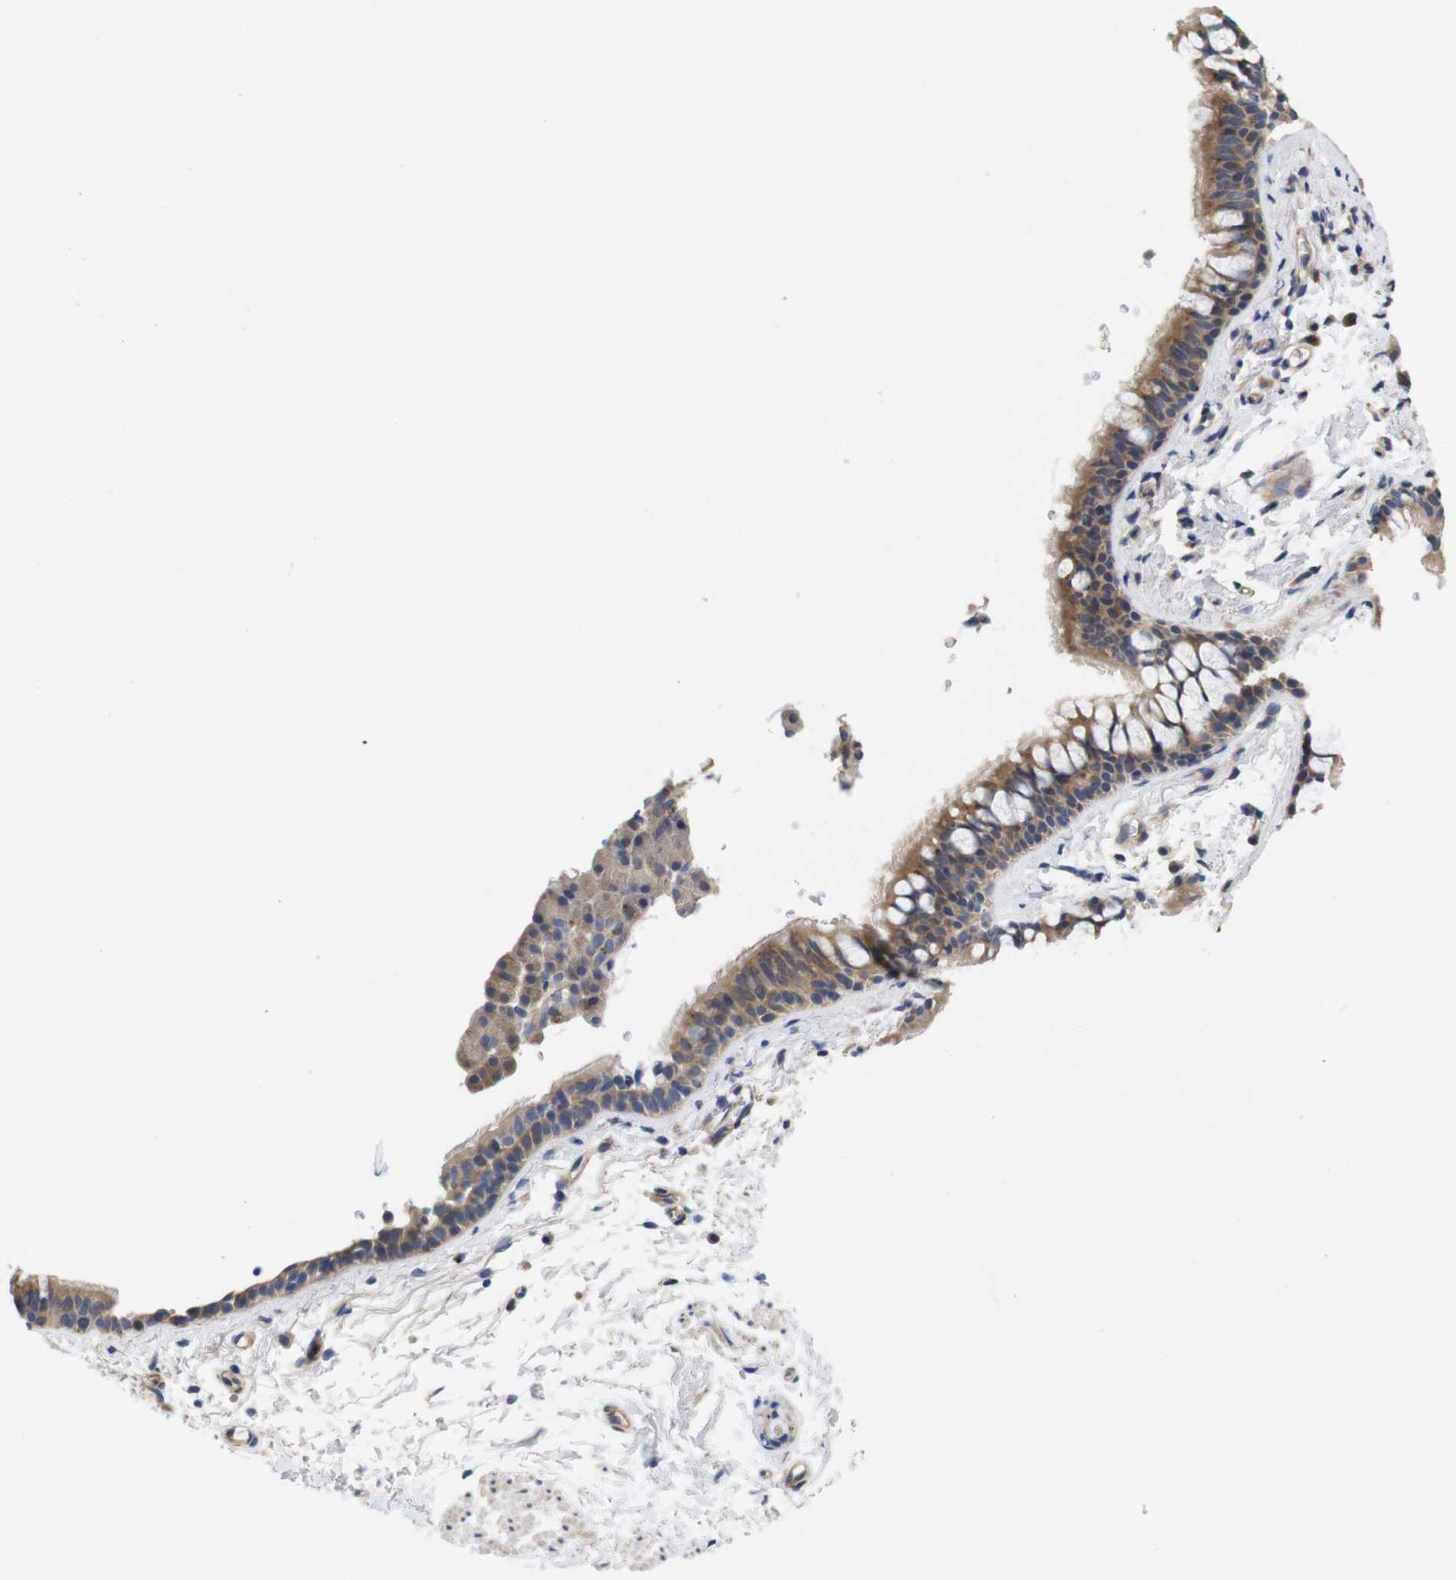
{"staining": {"intensity": "moderate", "quantity": ">75%", "location": "cytoplasmic/membranous"}, "tissue": "bronchus", "cell_type": "Respiratory epithelial cells", "image_type": "normal", "snomed": [{"axis": "morphology", "description": "Normal tissue, NOS"}, {"axis": "morphology", "description": "Malignant melanoma, Metastatic site"}, {"axis": "topography", "description": "Bronchus"}, {"axis": "topography", "description": "Lung"}], "caption": "Respiratory epithelial cells reveal medium levels of moderate cytoplasmic/membranous staining in approximately >75% of cells in benign human bronchus.", "gene": "SPRY3", "patient": {"sex": "male", "age": 64}}